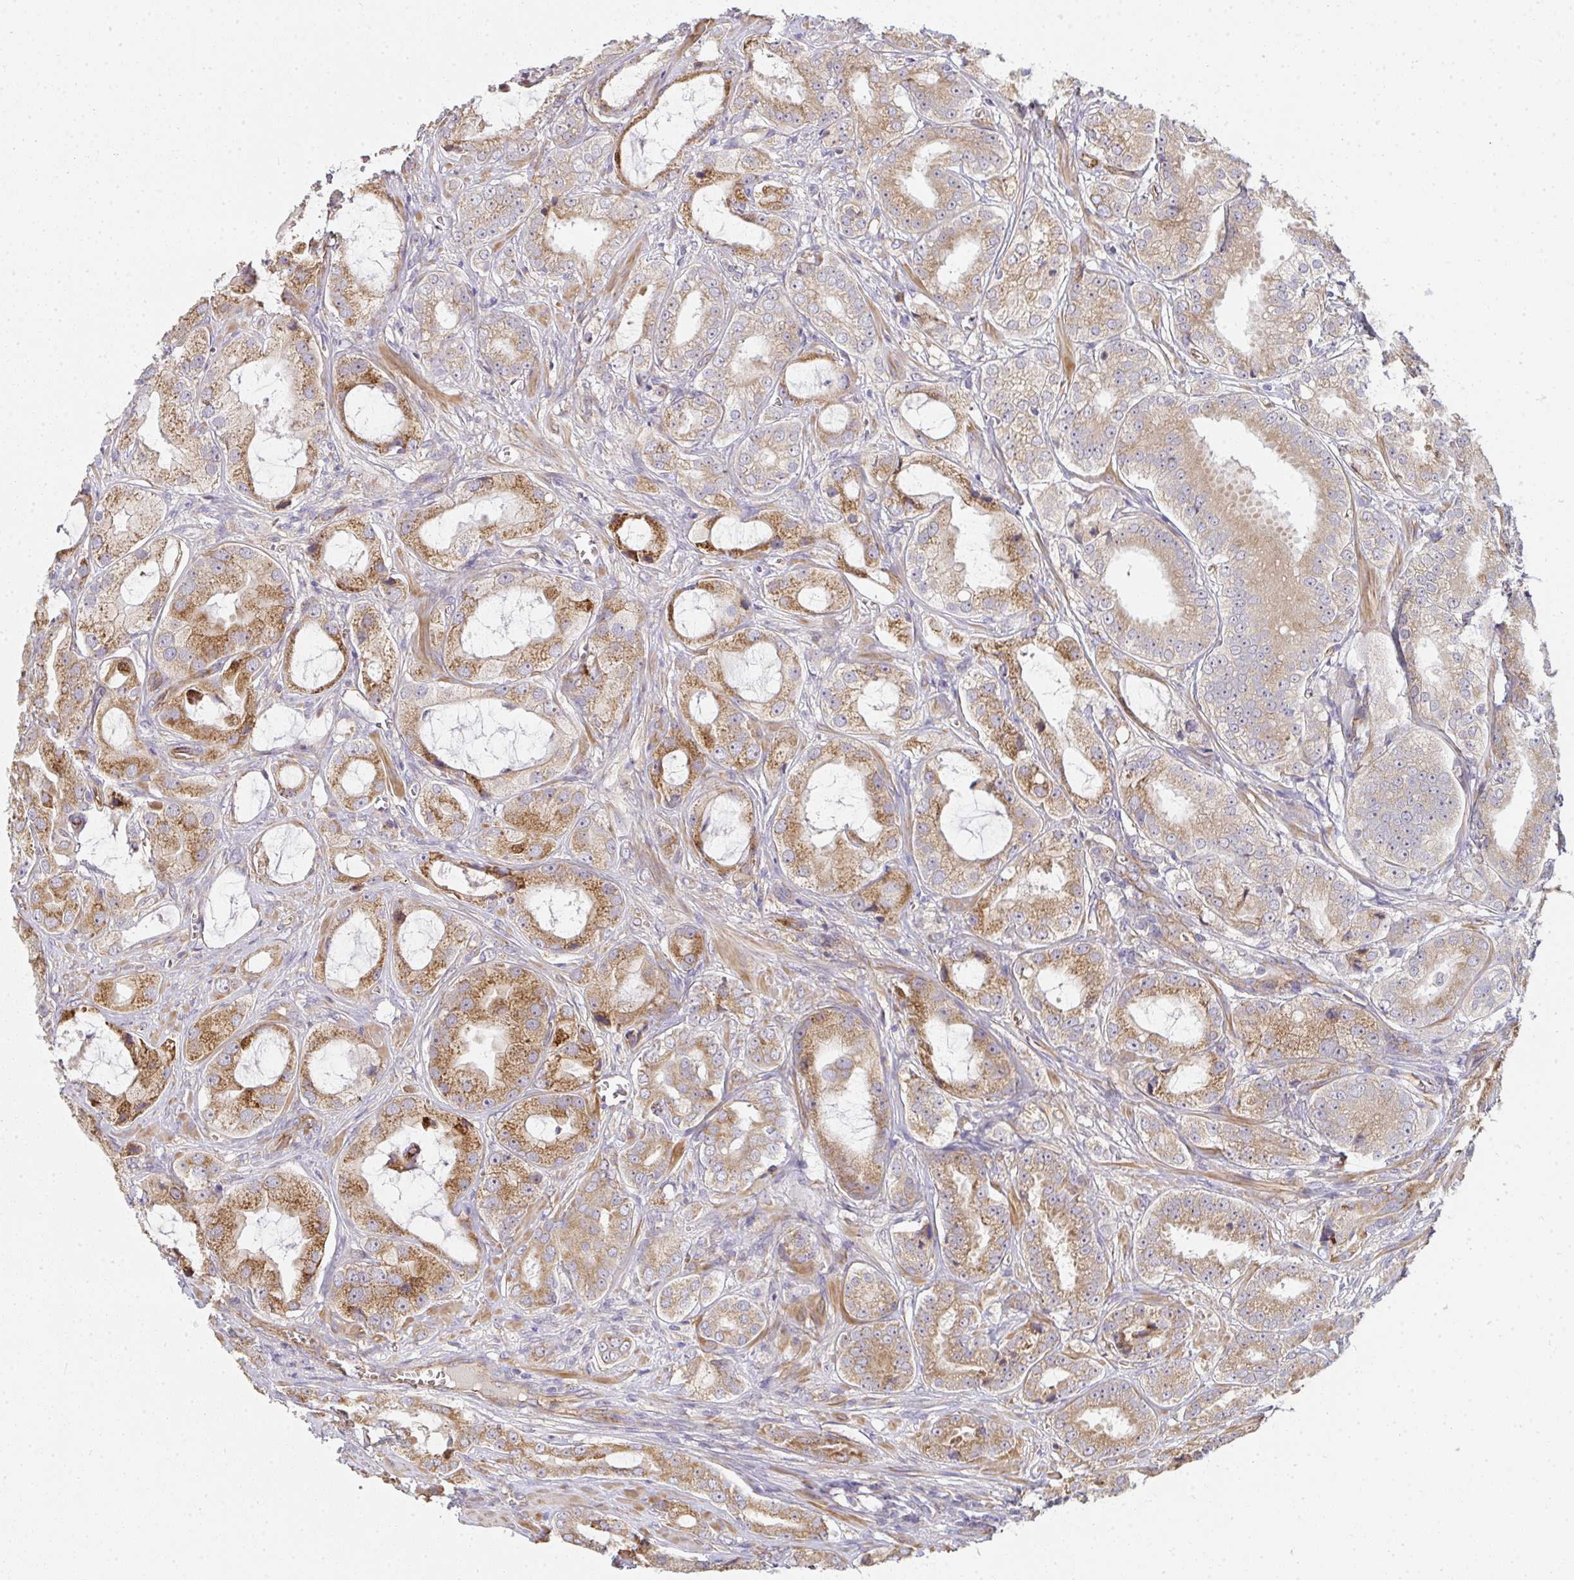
{"staining": {"intensity": "moderate", "quantity": ">75%", "location": "cytoplasmic/membranous"}, "tissue": "prostate cancer", "cell_type": "Tumor cells", "image_type": "cancer", "snomed": [{"axis": "morphology", "description": "Adenocarcinoma, High grade"}, {"axis": "topography", "description": "Prostate"}], "caption": "Brown immunohistochemical staining in human prostate high-grade adenocarcinoma shows moderate cytoplasmic/membranous expression in approximately >75% of tumor cells.", "gene": "B4GALT6", "patient": {"sex": "male", "age": 64}}